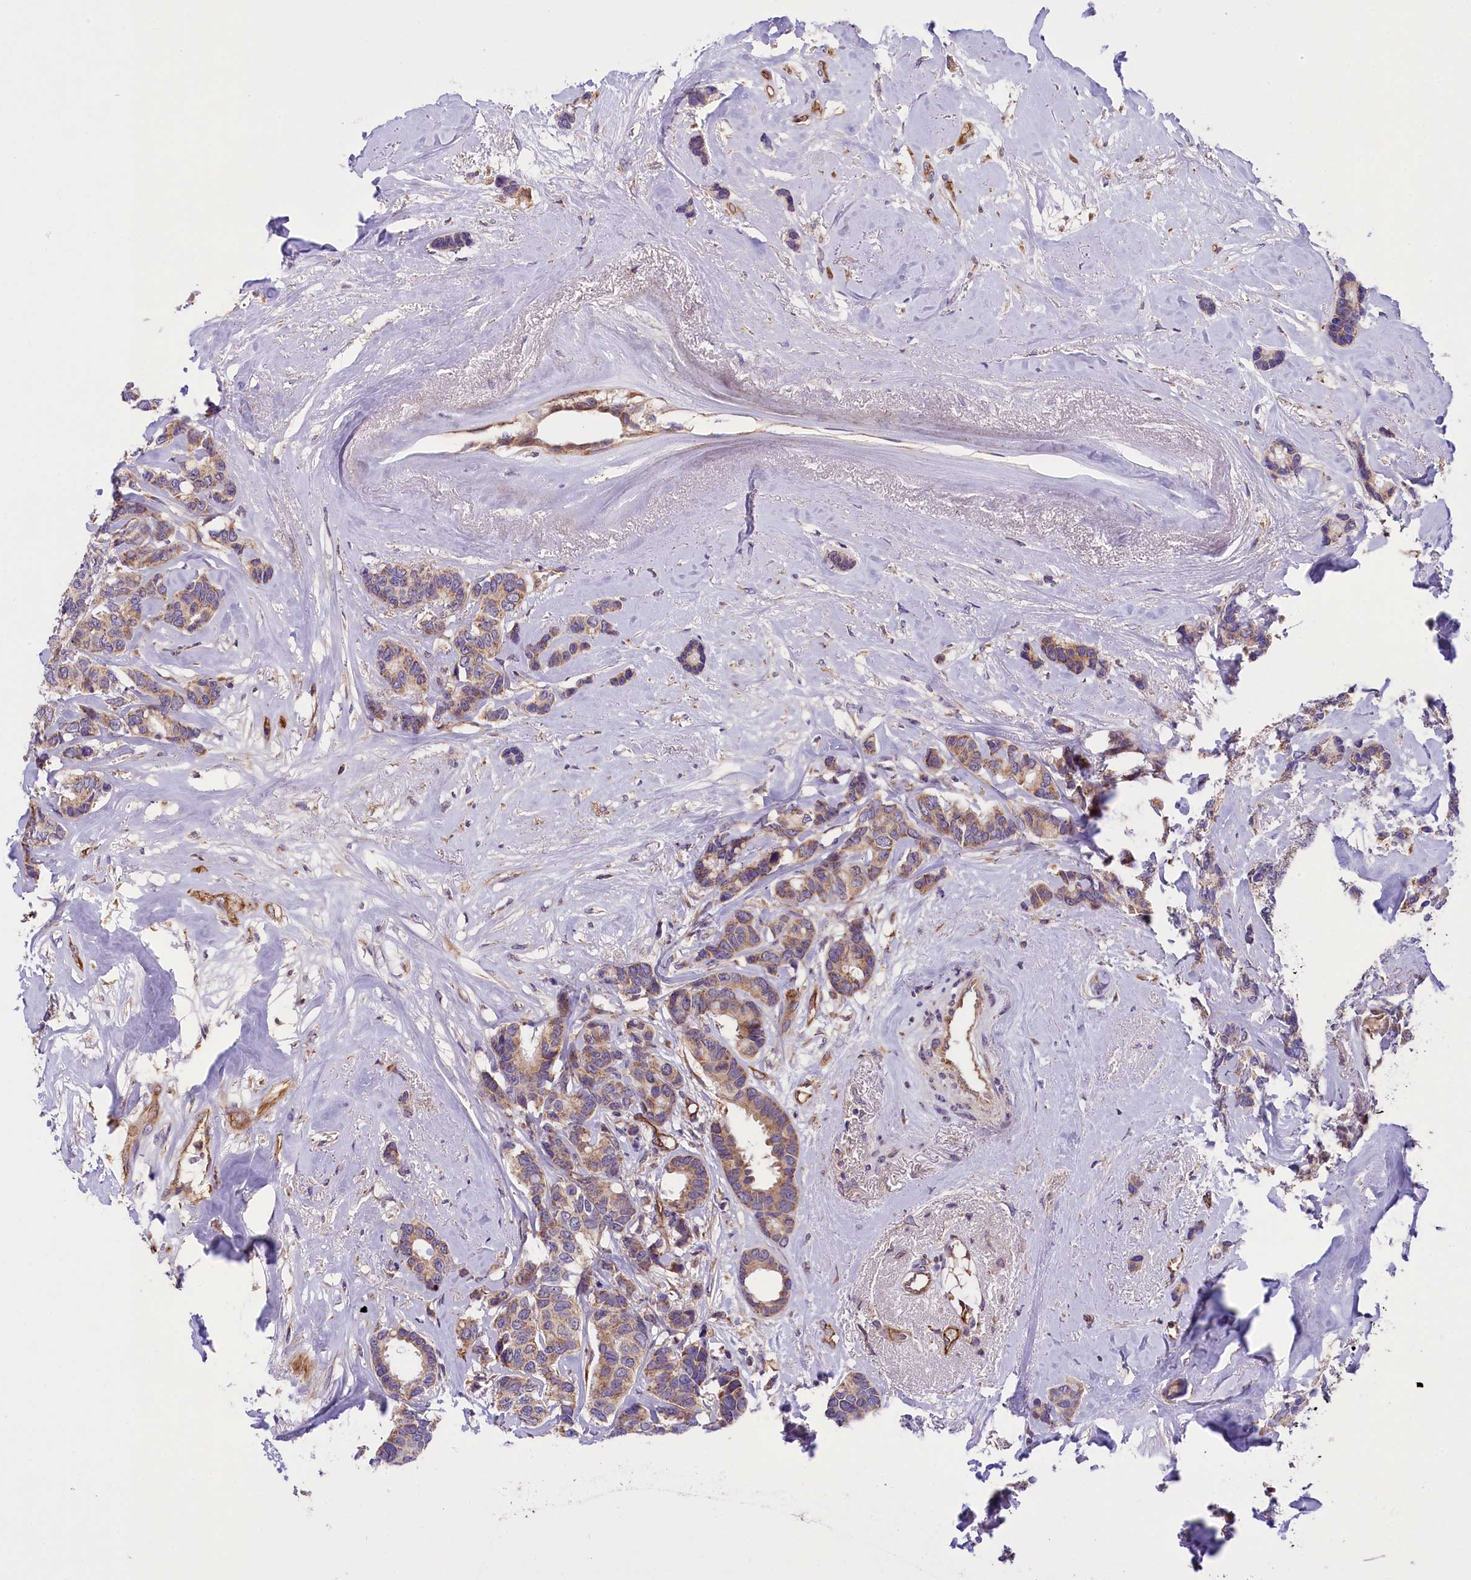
{"staining": {"intensity": "moderate", "quantity": ">75%", "location": "cytoplasmic/membranous"}, "tissue": "breast cancer", "cell_type": "Tumor cells", "image_type": "cancer", "snomed": [{"axis": "morphology", "description": "Duct carcinoma"}, {"axis": "topography", "description": "Breast"}], "caption": "Immunohistochemistry (IHC) histopathology image of neoplastic tissue: human breast cancer (invasive ductal carcinoma) stained using immunohistochemistry exhibits medium levels of moderate protein expression localized specifically in the cytoplasmic/membranous of tumor cells, appearing as a cytoplasmic/membranous brown color.", "gene": "DNAJB9", "patient": {"sex": "female", "age": 87}}